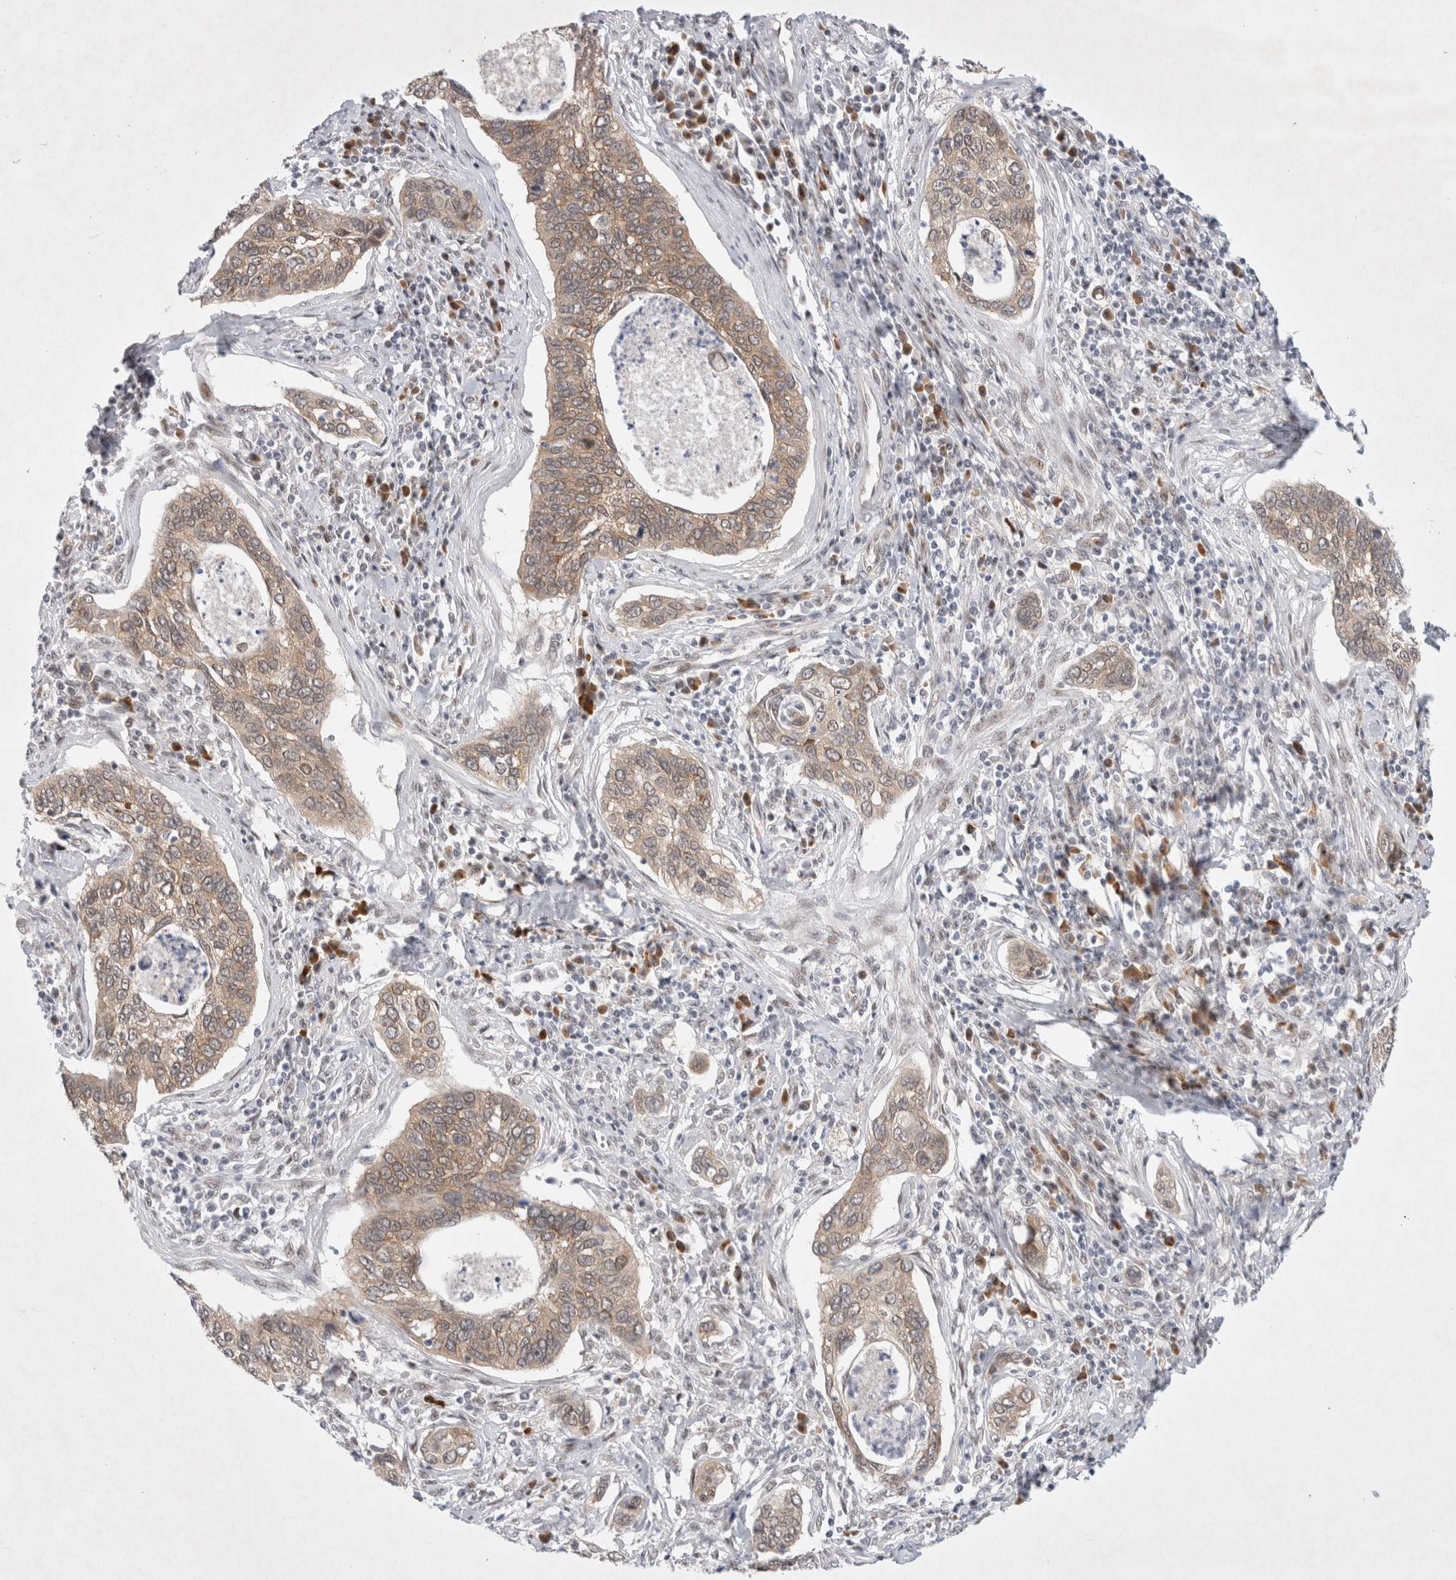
{"staining": {"intensity": "weak", "quantity": ">75%", "location": "cytoplasmic/membranous"}, "tissue": "cervical cancer", "cell_type": "Tumor cells", "image_type": "cancer", "snomed": [{"axis": "morphology", "description": "Squamous cell carcinoma, NOS"}, {"axis": "topography", "description": "Cervix"}], "caption": "Immunohistochemical staining of human cervical cancer (squamous cell carcinoma) reveals weak cytoplasmic/membranous protein staining in approximately >75% of tumor cells.", "gene": "WIPF2", "patient": {"sex": "female", "age": 53}}